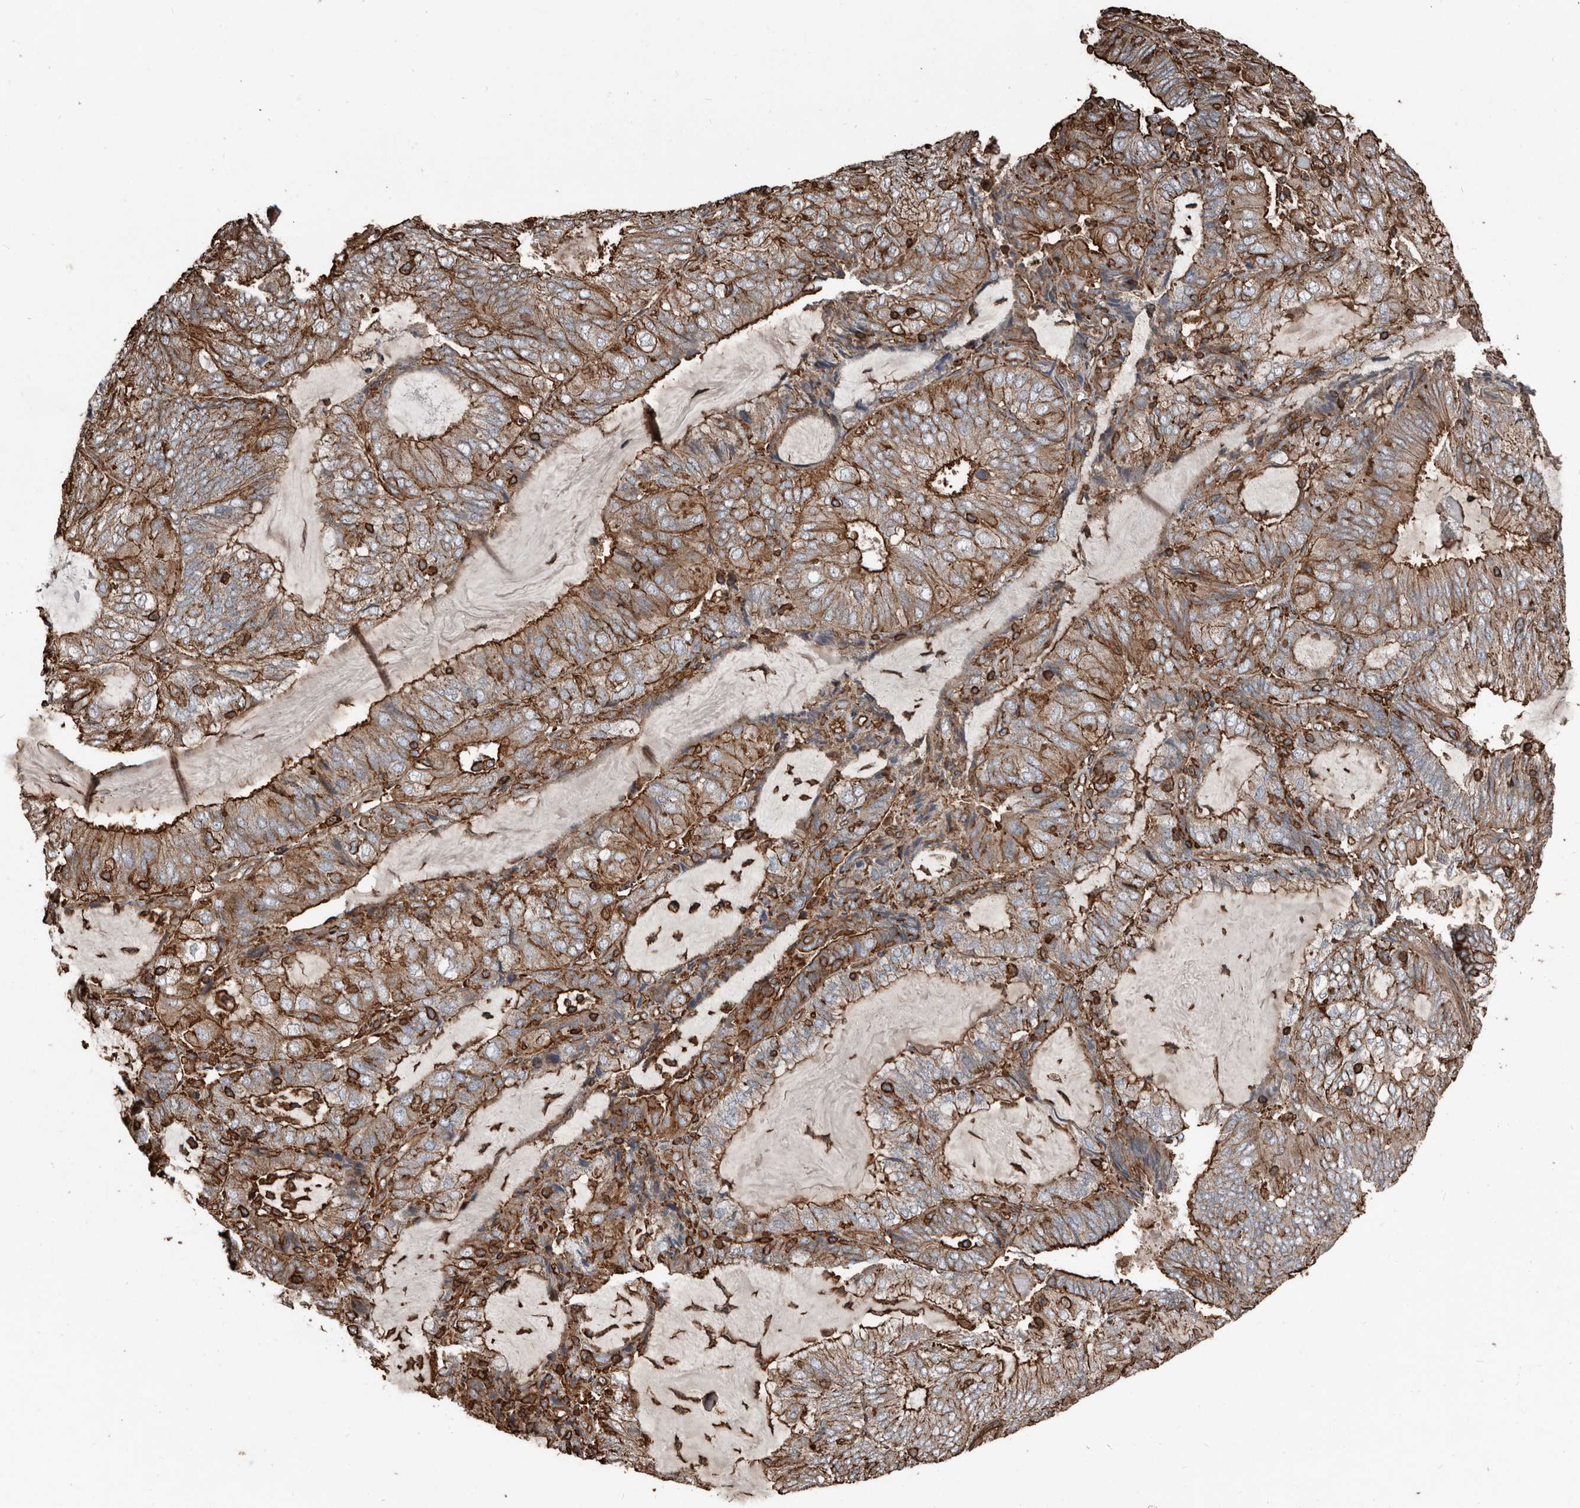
{"staining": {"intensity": "strong", "quantity": "25%-75%", "location": "cytoplasmic/membranous"}, "tissue": "endometrial cancer", "cell_type": "Tumor cells", "image_type": "cancer", "snomed": [{"axis": "morphology", "description": "Adenocarcinoma, NOS"}, {"axis": "topography", "description": "Endometrium"}], "caption": "High-power microscopy captured an immunohistochemistry (IHC) histopathology image of endometrial adenocarcinoma, revealing strong cytoplasmic/membranous staining in approximately 25%-75% of tumor cells. (Stains: DAB (3,3'-diaminobenzidine) in brown, nuclei in blue, Microscopy: brightfield microscopy at high magnification).", "gene": "DENND6B", "patient": {"sex": "female", "age": 81}}